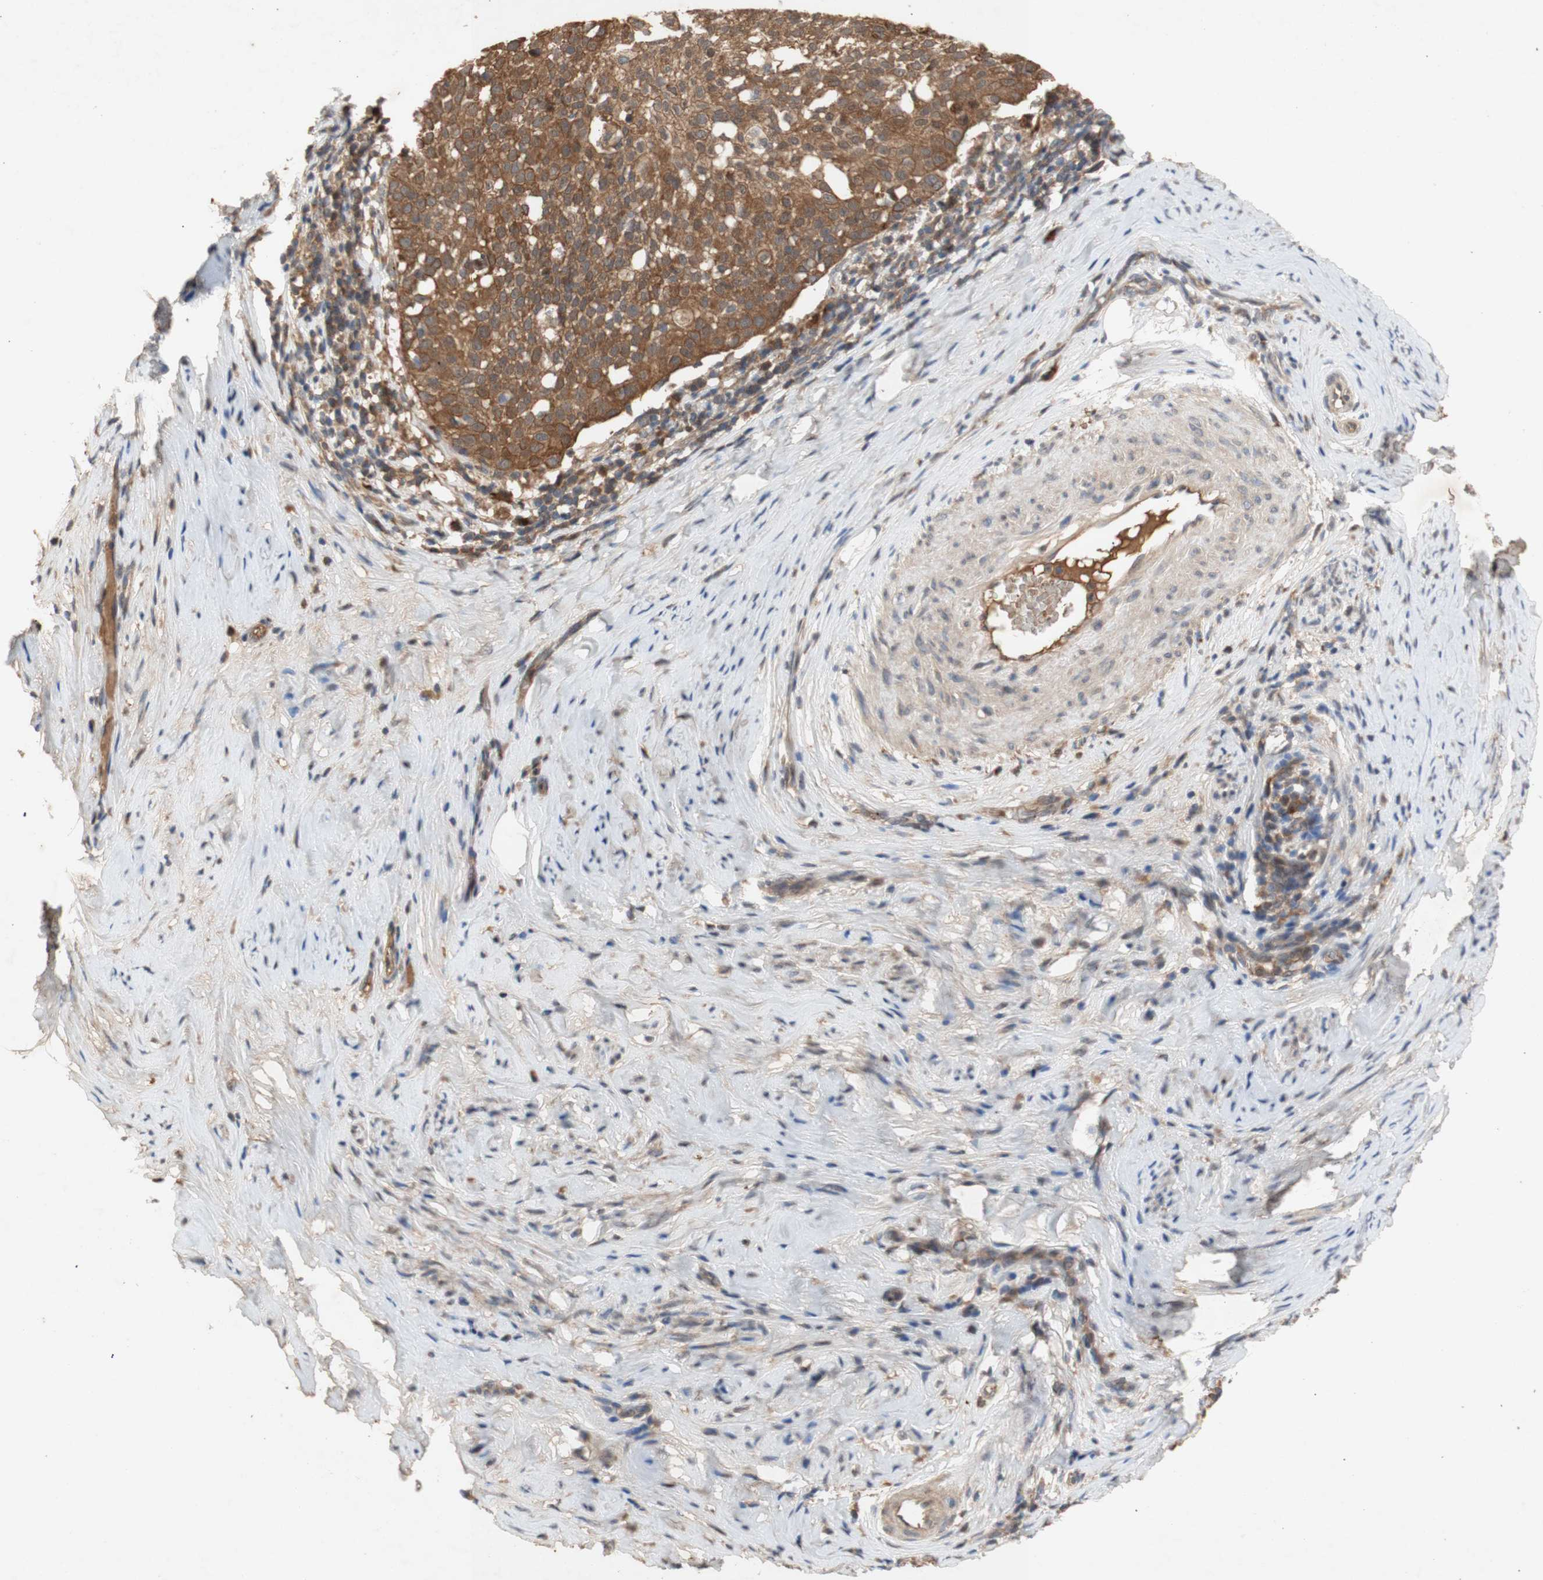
{"staining": {"intensity": "moderate", "quantity": ">75%", "location": "cytoplasmic/membranous"}, "tissue": "cervical cancer", "cell_type": "Tumor cells", "image_type": "cancer", "snomed": [{"axis": "morphology", "description": "Squamous cell carcinoma, NOS"}, {"axis": "topography", "description": "Cervix"}], "caption": "Protein staining displays moderate cytoplasmic/membranous expression in approximately >75% of tumor cells in squamous cell carcinoma (cervical).", "gene": "PKN1", "patient": {"sex": "female", "age": 51}}